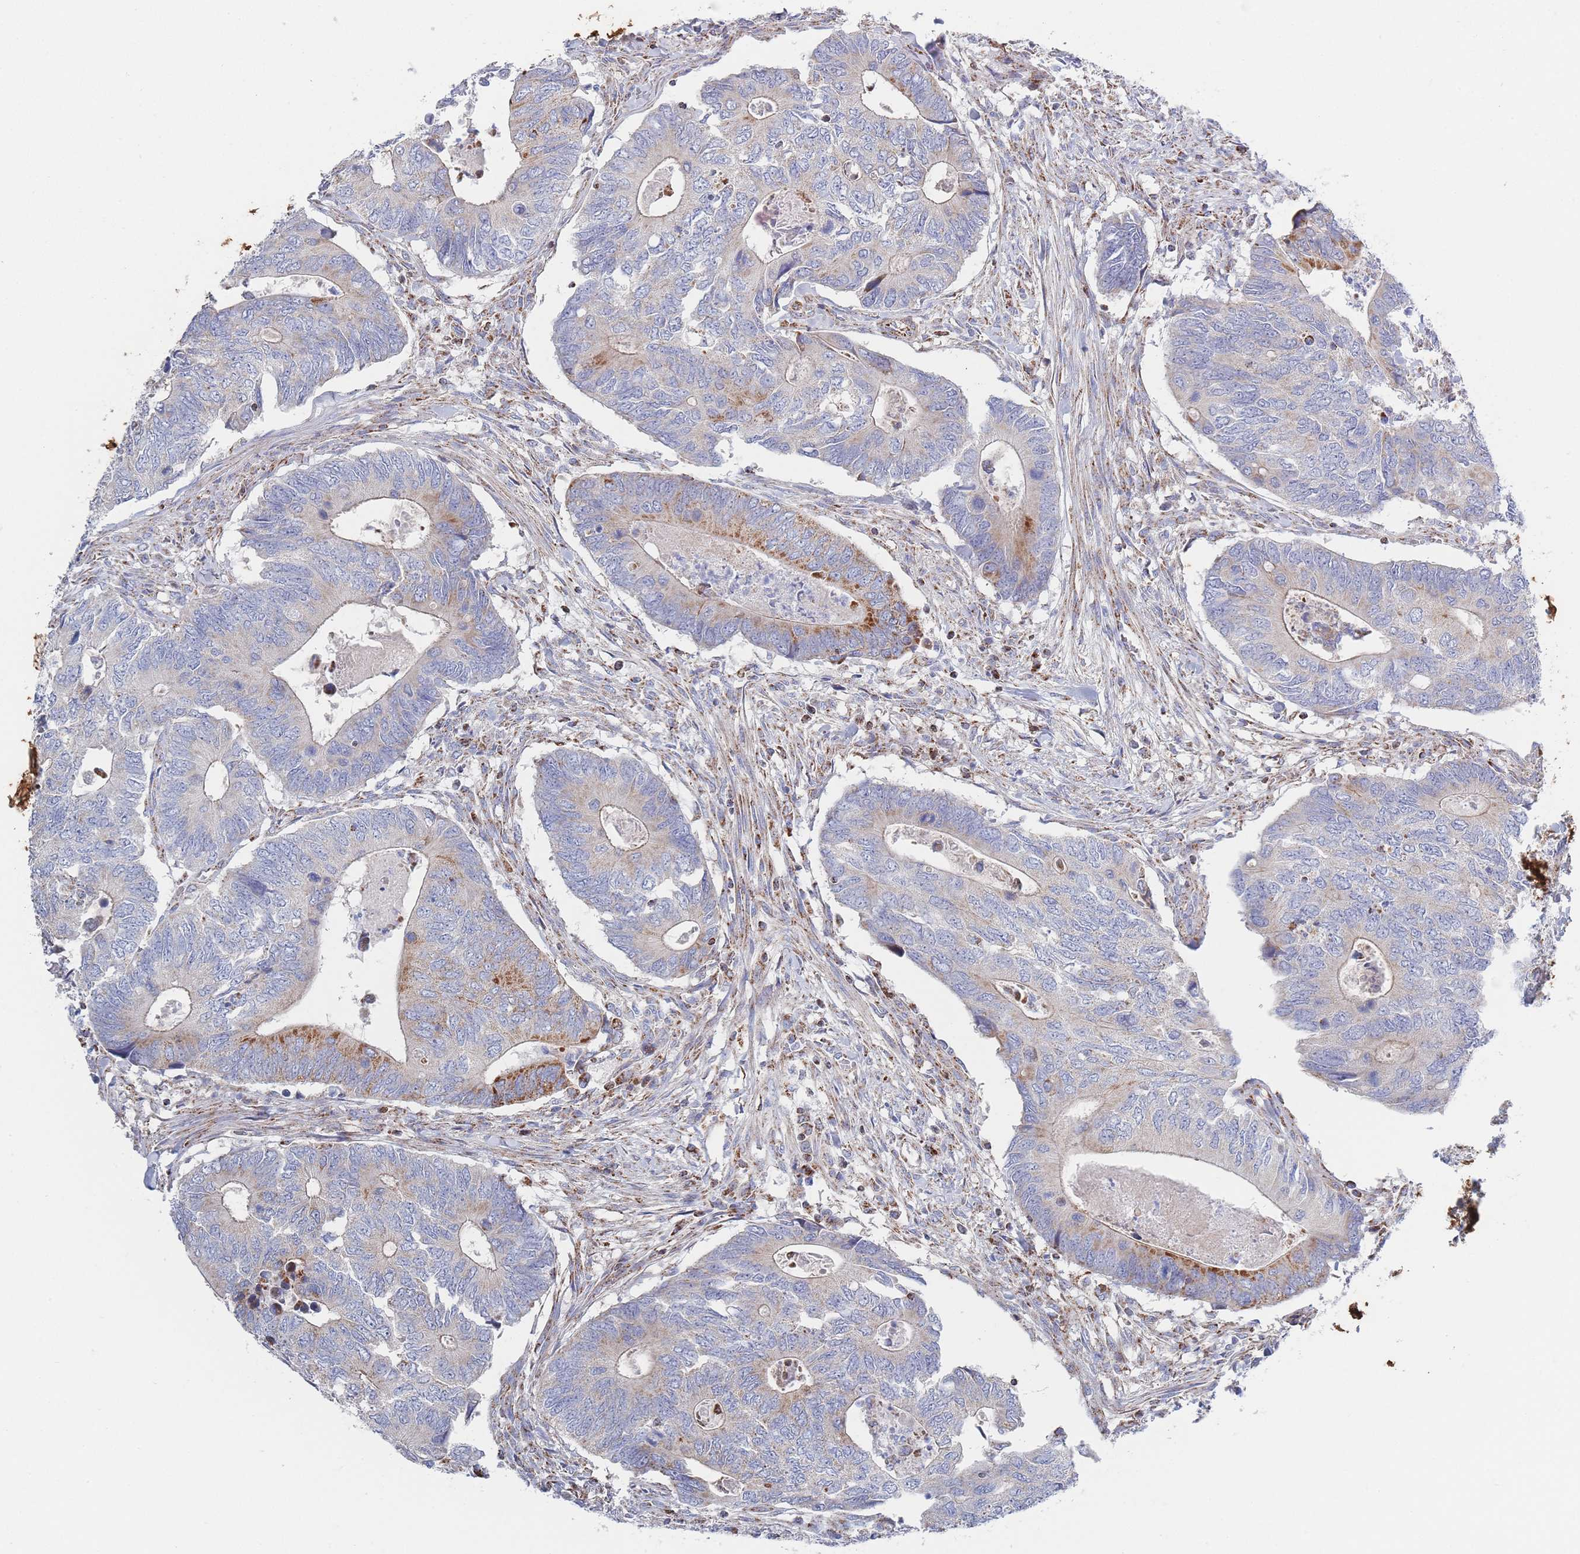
{"staining": {"intensity": "moderate", "quantity": "<25%", "location": "cytoplasmic/membranous"}, "tissue": "colorectal cancer", "cell_type": "Tumor cells", "image_type": "cancer", "snomed": [{"axis": "morphology", "description": "Adenocarcinoma, NOS"}, {"axis": "topography", "description": "Colon"}], "caption": "A low amount of moderate cytoplasmic/membranous staining is appreciated in approximately <25% of tumor cells in adenocarcinoma (colorectal) tissue.", "gene": "IKZF4", "patient": {"sex": "male", "age": 87}}